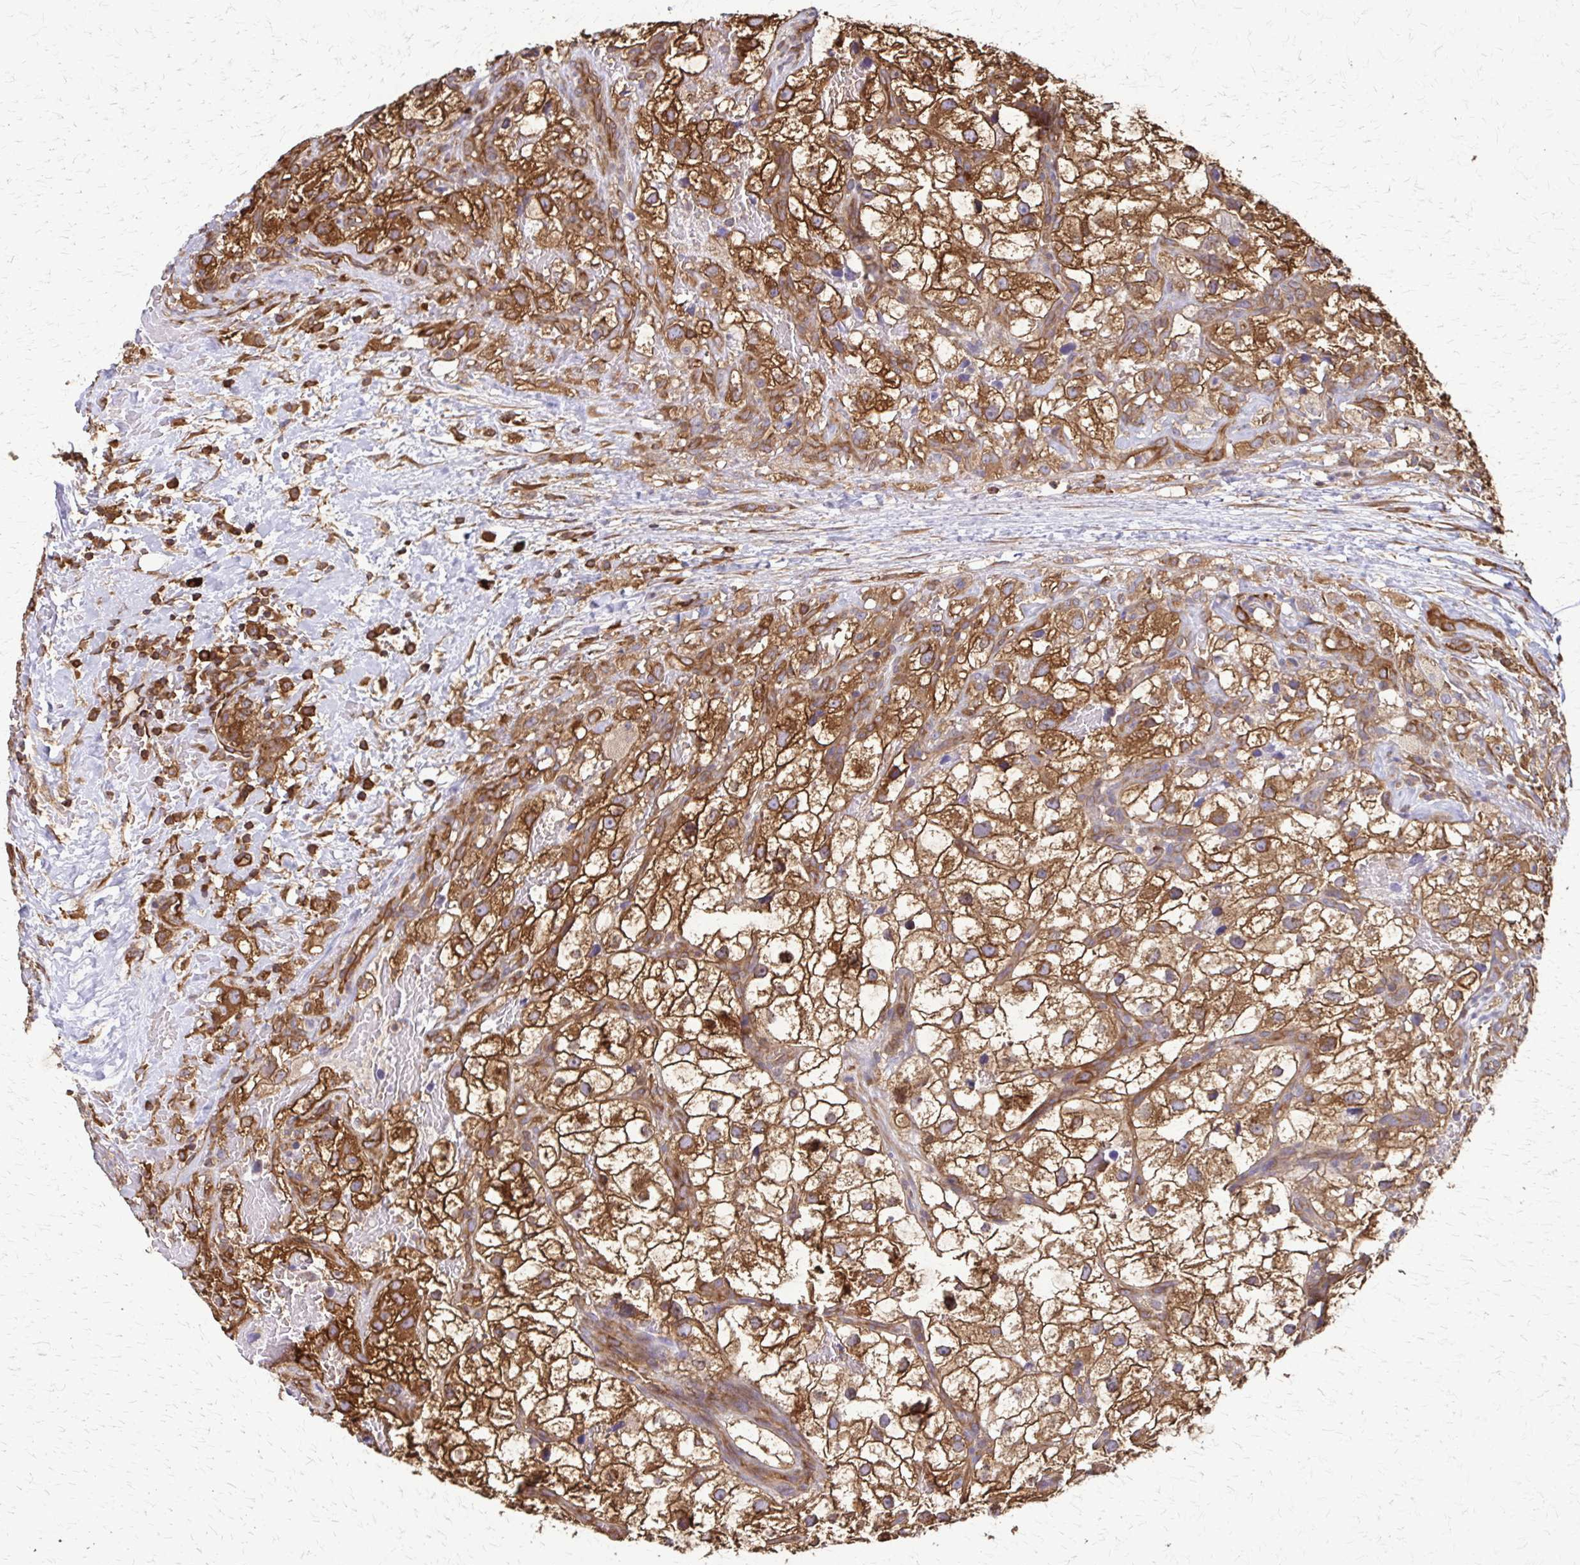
{"staining": {"intensity": "strong", "quantity": ">75%", "location": "cytoplasmic/membranous"}, "tissue": "renal cancer", "cell_type": "Tumor cells", "image_type": "cancer", "snomed": [{"axis": "morphology", "description": "Adenocarcinoma, NOS"}, {"axis": "topography", "description": "Kidney"}], "caption": "Protein staining by immunohistochemistry (IHC) reveals strong cytoplasmic/membranous expression in approximately >75% of tumor cells in renal cancer.", "gene": "EEF2", "patient": {"sex": "male", "age": 59}}